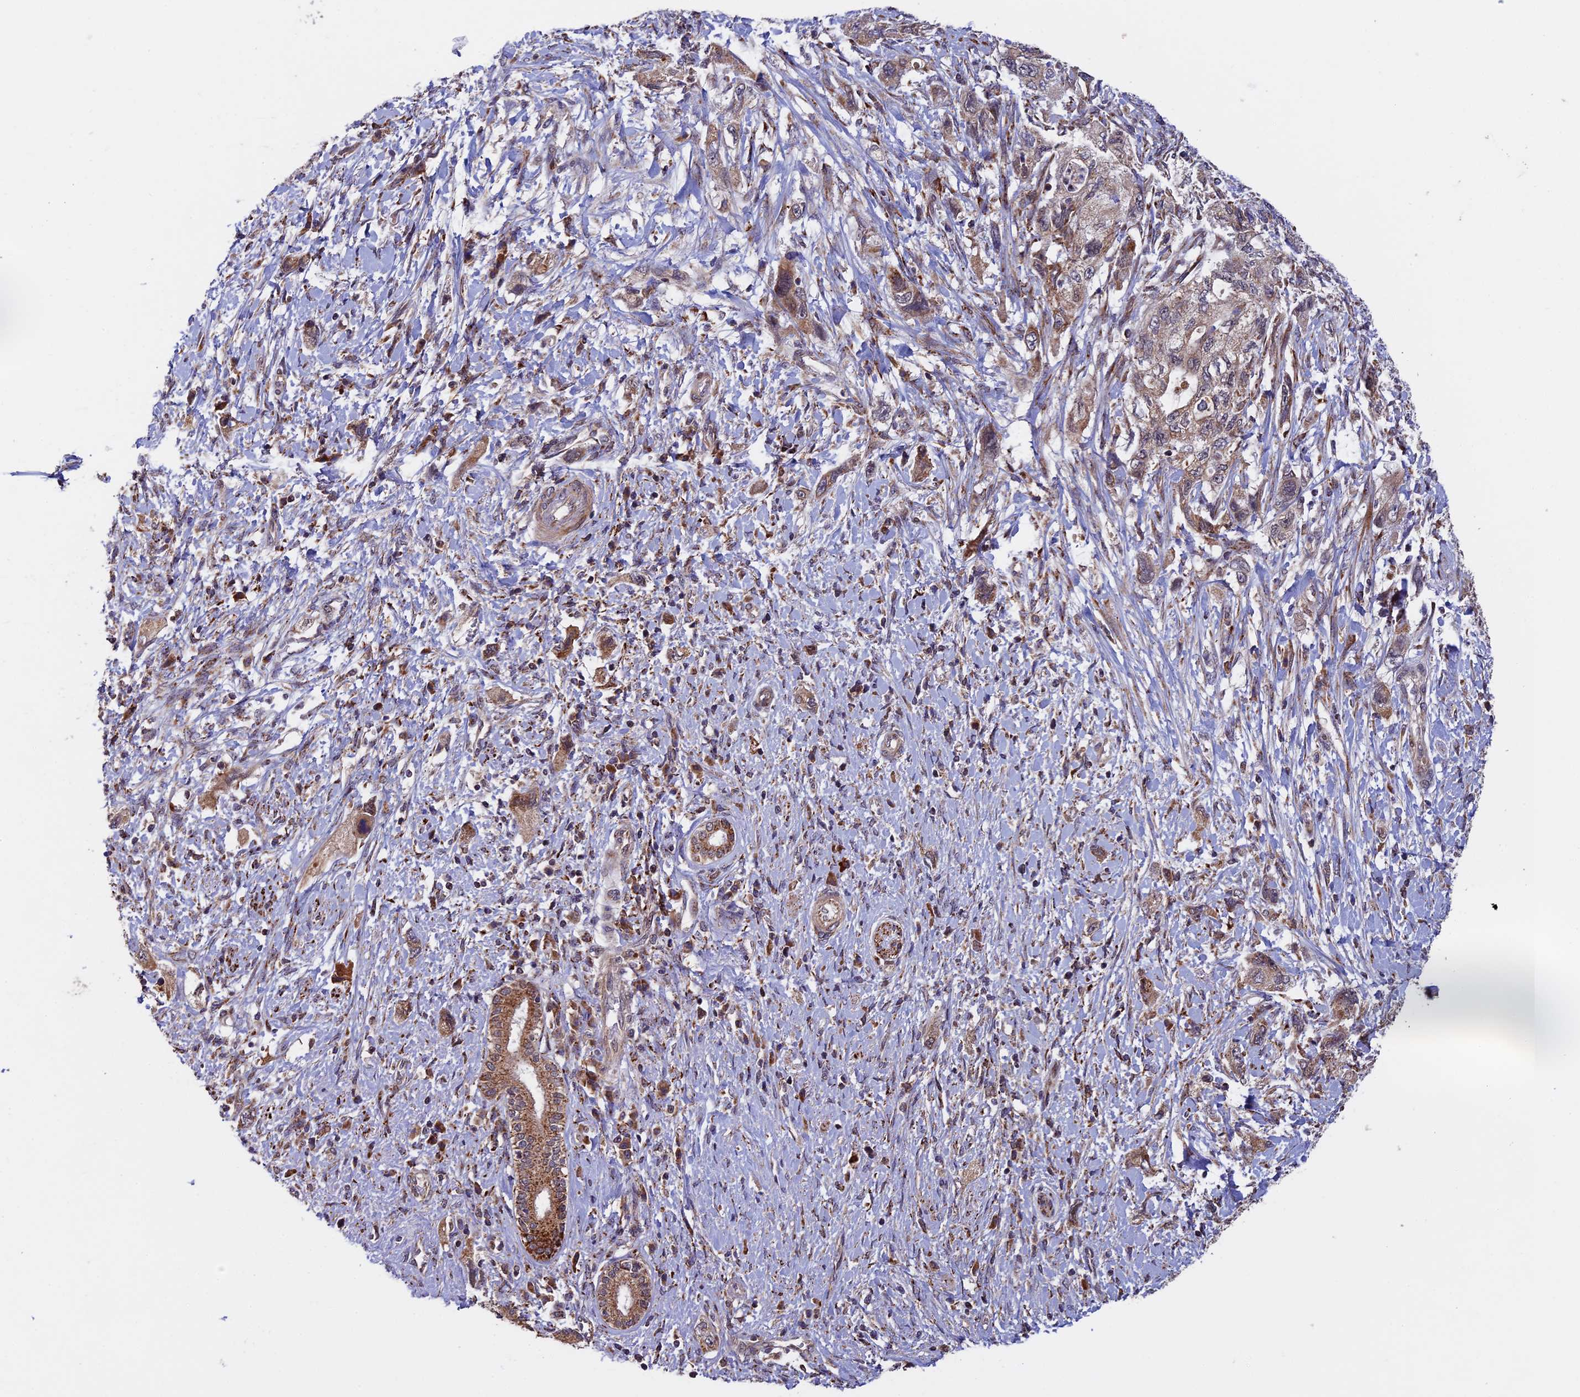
{"staining": {"intensity": "moderate", "quantity": ">75%", "location": "cytoplasmic/membranous"}, "tissue": "pancreatic cancer", "cell_type": "Tumor cells", "image_type": "cancer", "snomed": [{"axis": "morphology", "description": "Adenocarcinoma, NOS"}, {"axis": "topography", "description": "Pancreas"}], "caption": "There is medium levels of moderate cytoplasmic/membranous positivity in tumor cells of pancreatic cancer, as demonstrated by immunohistochemical staining (brown color).", "gene": "RNF17", "patient": {"sex": "female", "age": 73}}